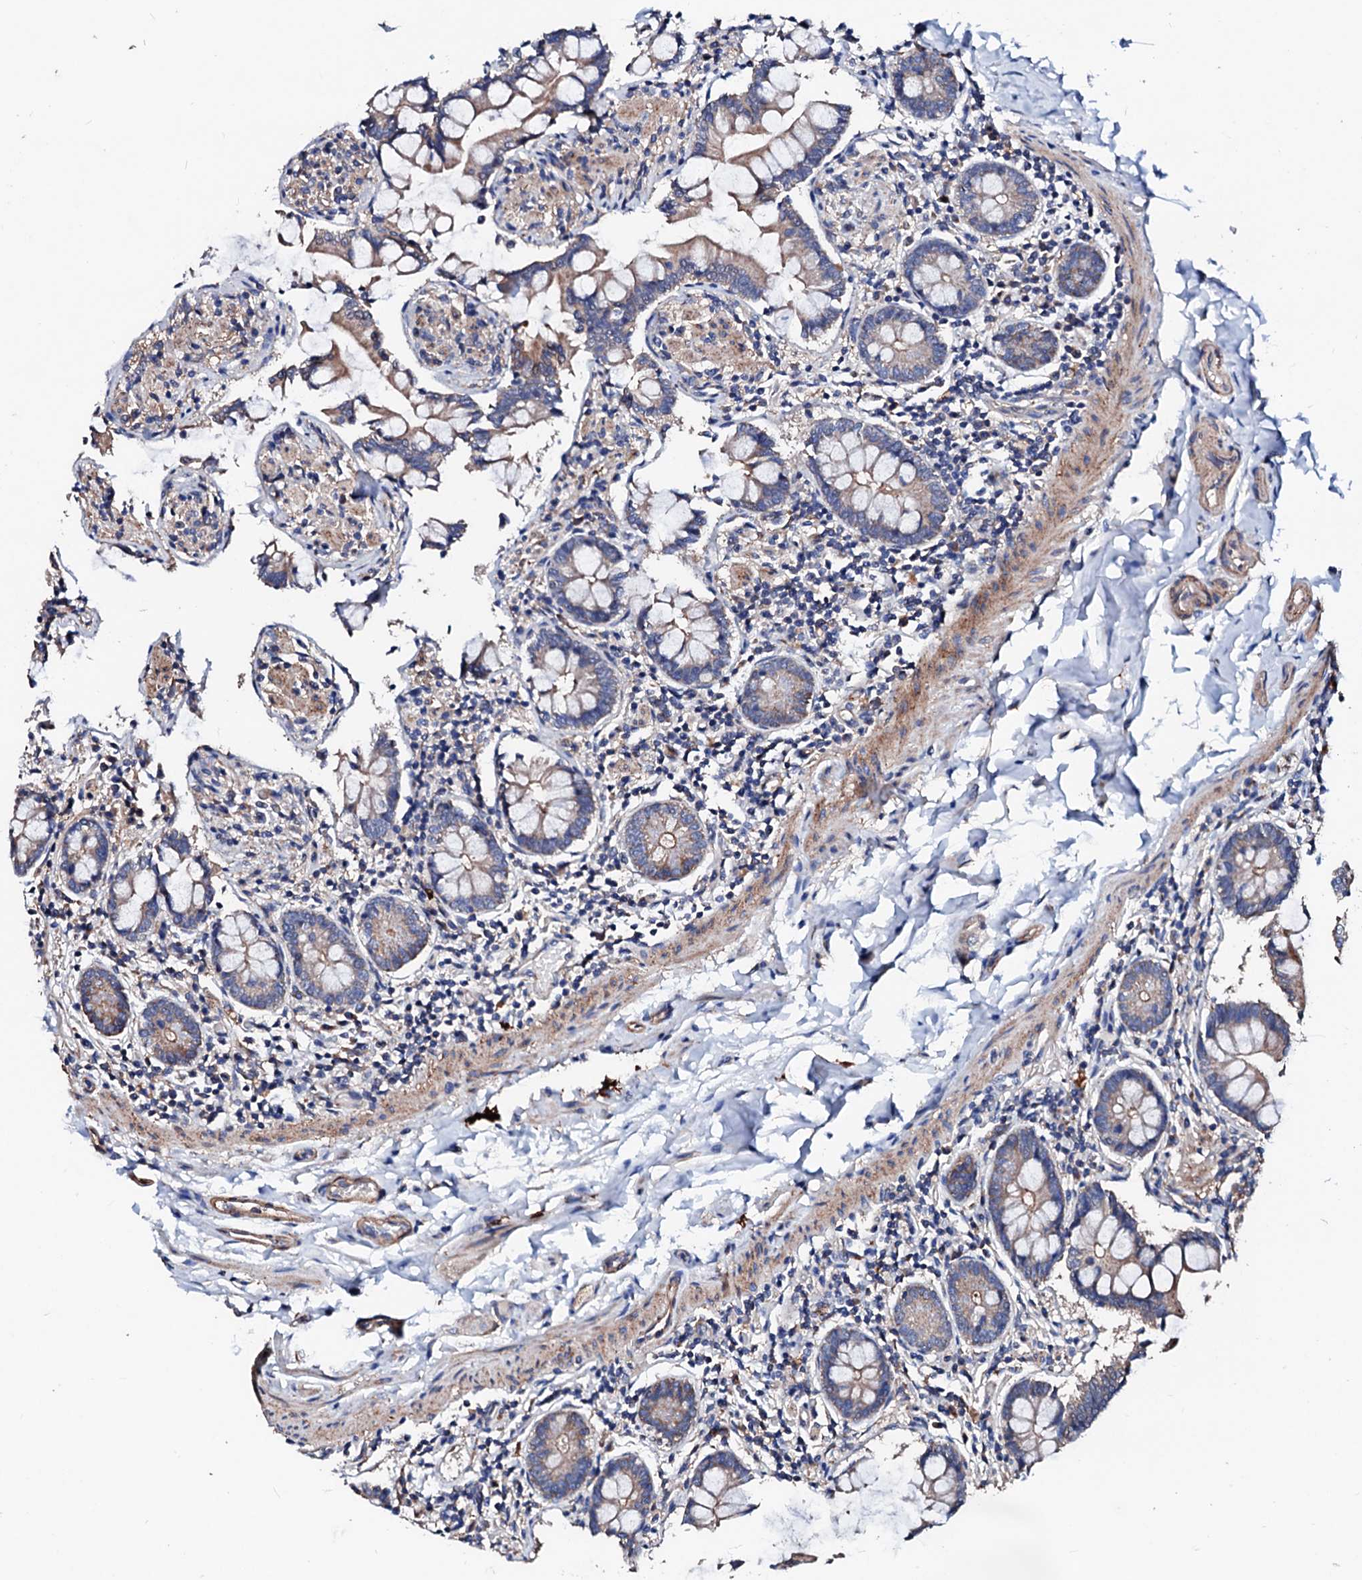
{"staining": {"intensity": "strong", "quantity": "25%-75%", "location": "cytoplasmic/membranous"}, "tissue": "small intestine", "cell_type": "Glandular cells", "image_type": "normal", "snomed": [{"axis": "morphology", "description": "Normal tissue, NOS"}, {"axis": "topography", "description": "Small intestine"}], "caption": "Strong cytoplasmic/membranous expression for a protein is seen in about 25%-75% of glandular cells of unremarkable small intestine using IHC.", "gene": "TBCEL", "patient": {"sex": "male", "age": 41}}